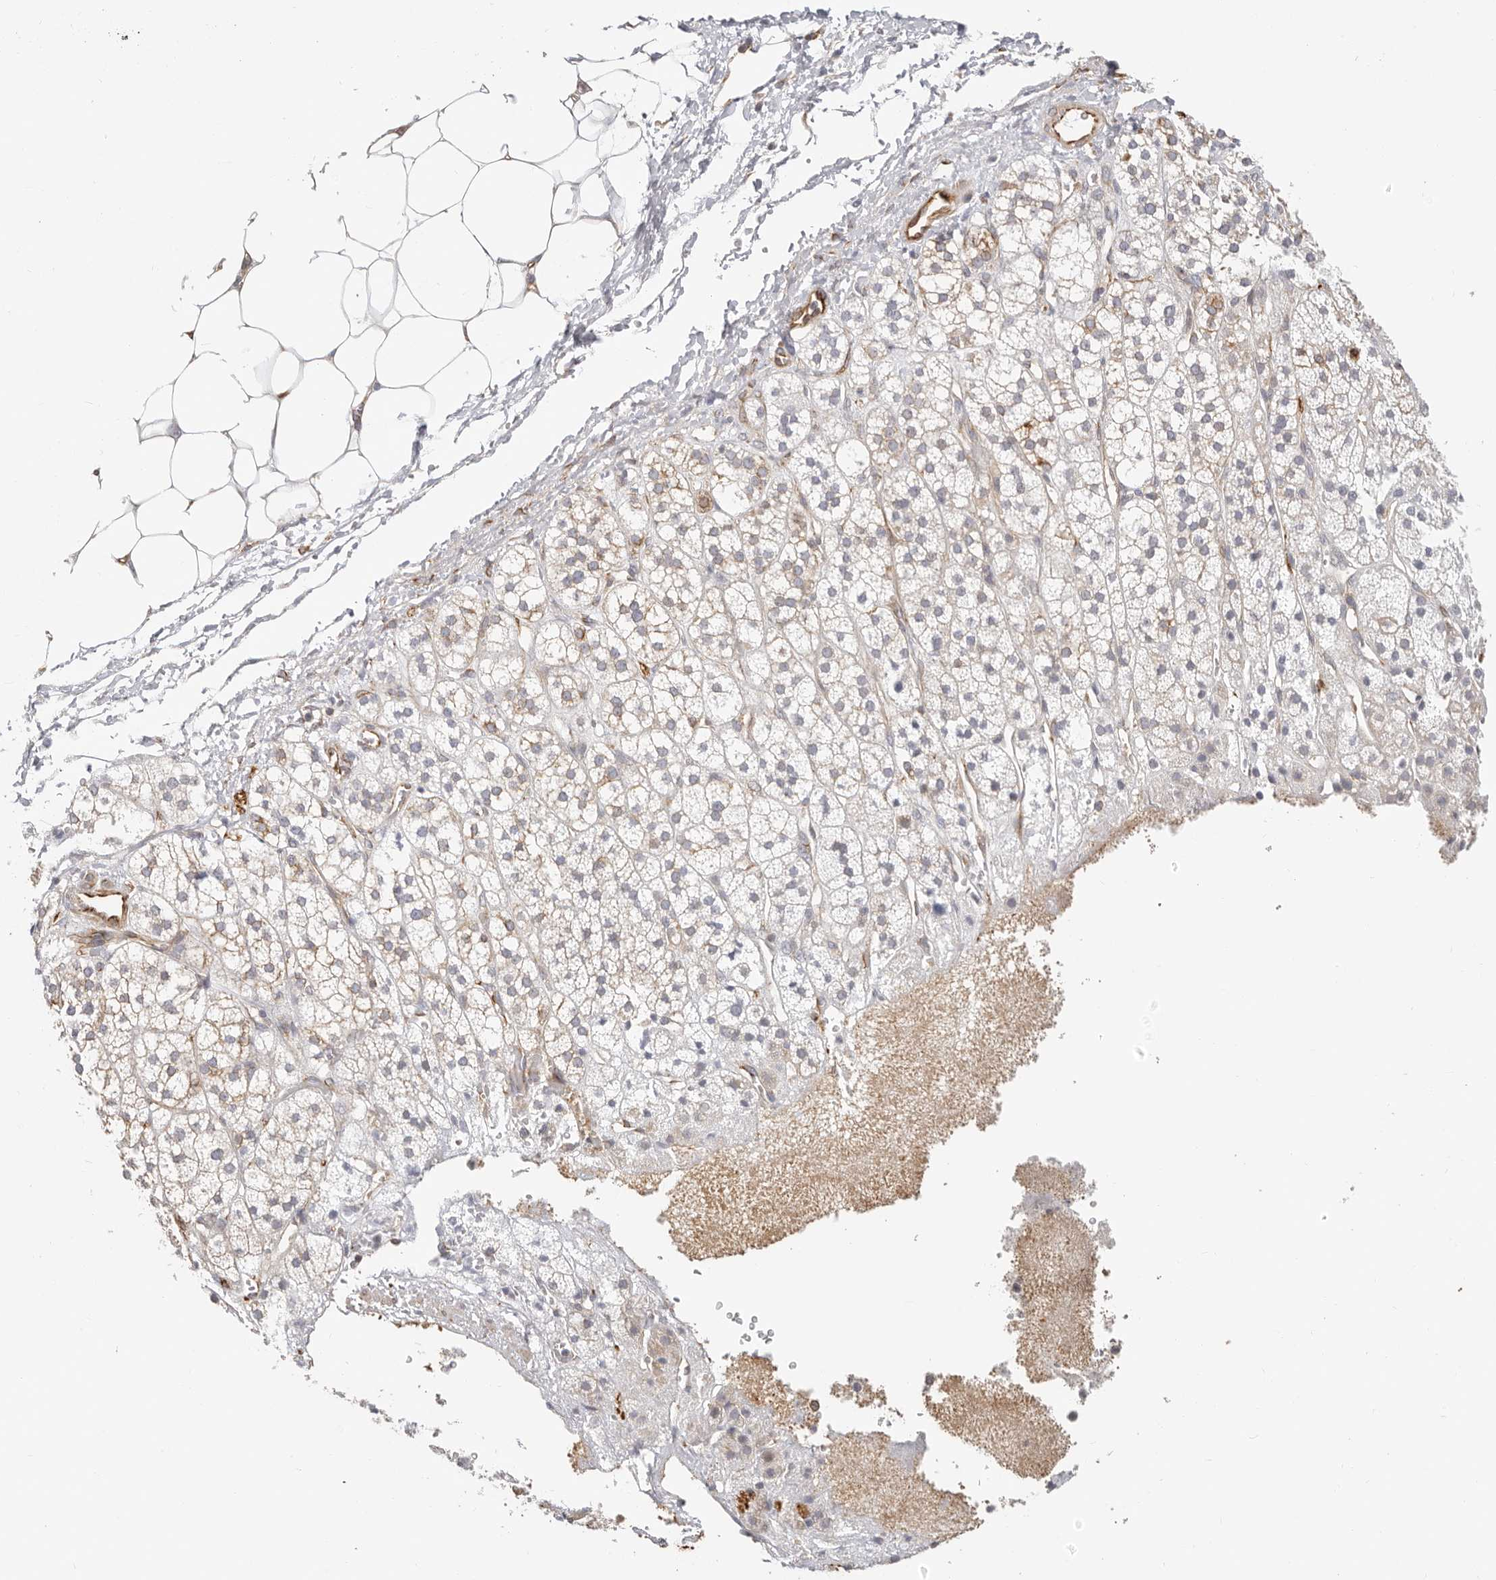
{"staining": {"intensity": "moderate", "quantity": "<25%", "location": "cytoplasmic/membranous"}, "tissue": "adrenal gland", "cell_type": "Glandular cells", "image_type": "normal", "snomed": [{"axis": "morphology", "description": "Normal tissue, NOS"}, {"axis": "topography", "description": "Adrenal gland"}], "caption": "Immunohistochemical staining of unremarkable adrenal gland exhibits low levels of moderate cytoplasmic/membranous positivity in about <25% of glandular cells.", "gene": "DTNBP1", "patient": {"sex": "male", "age": 56}}